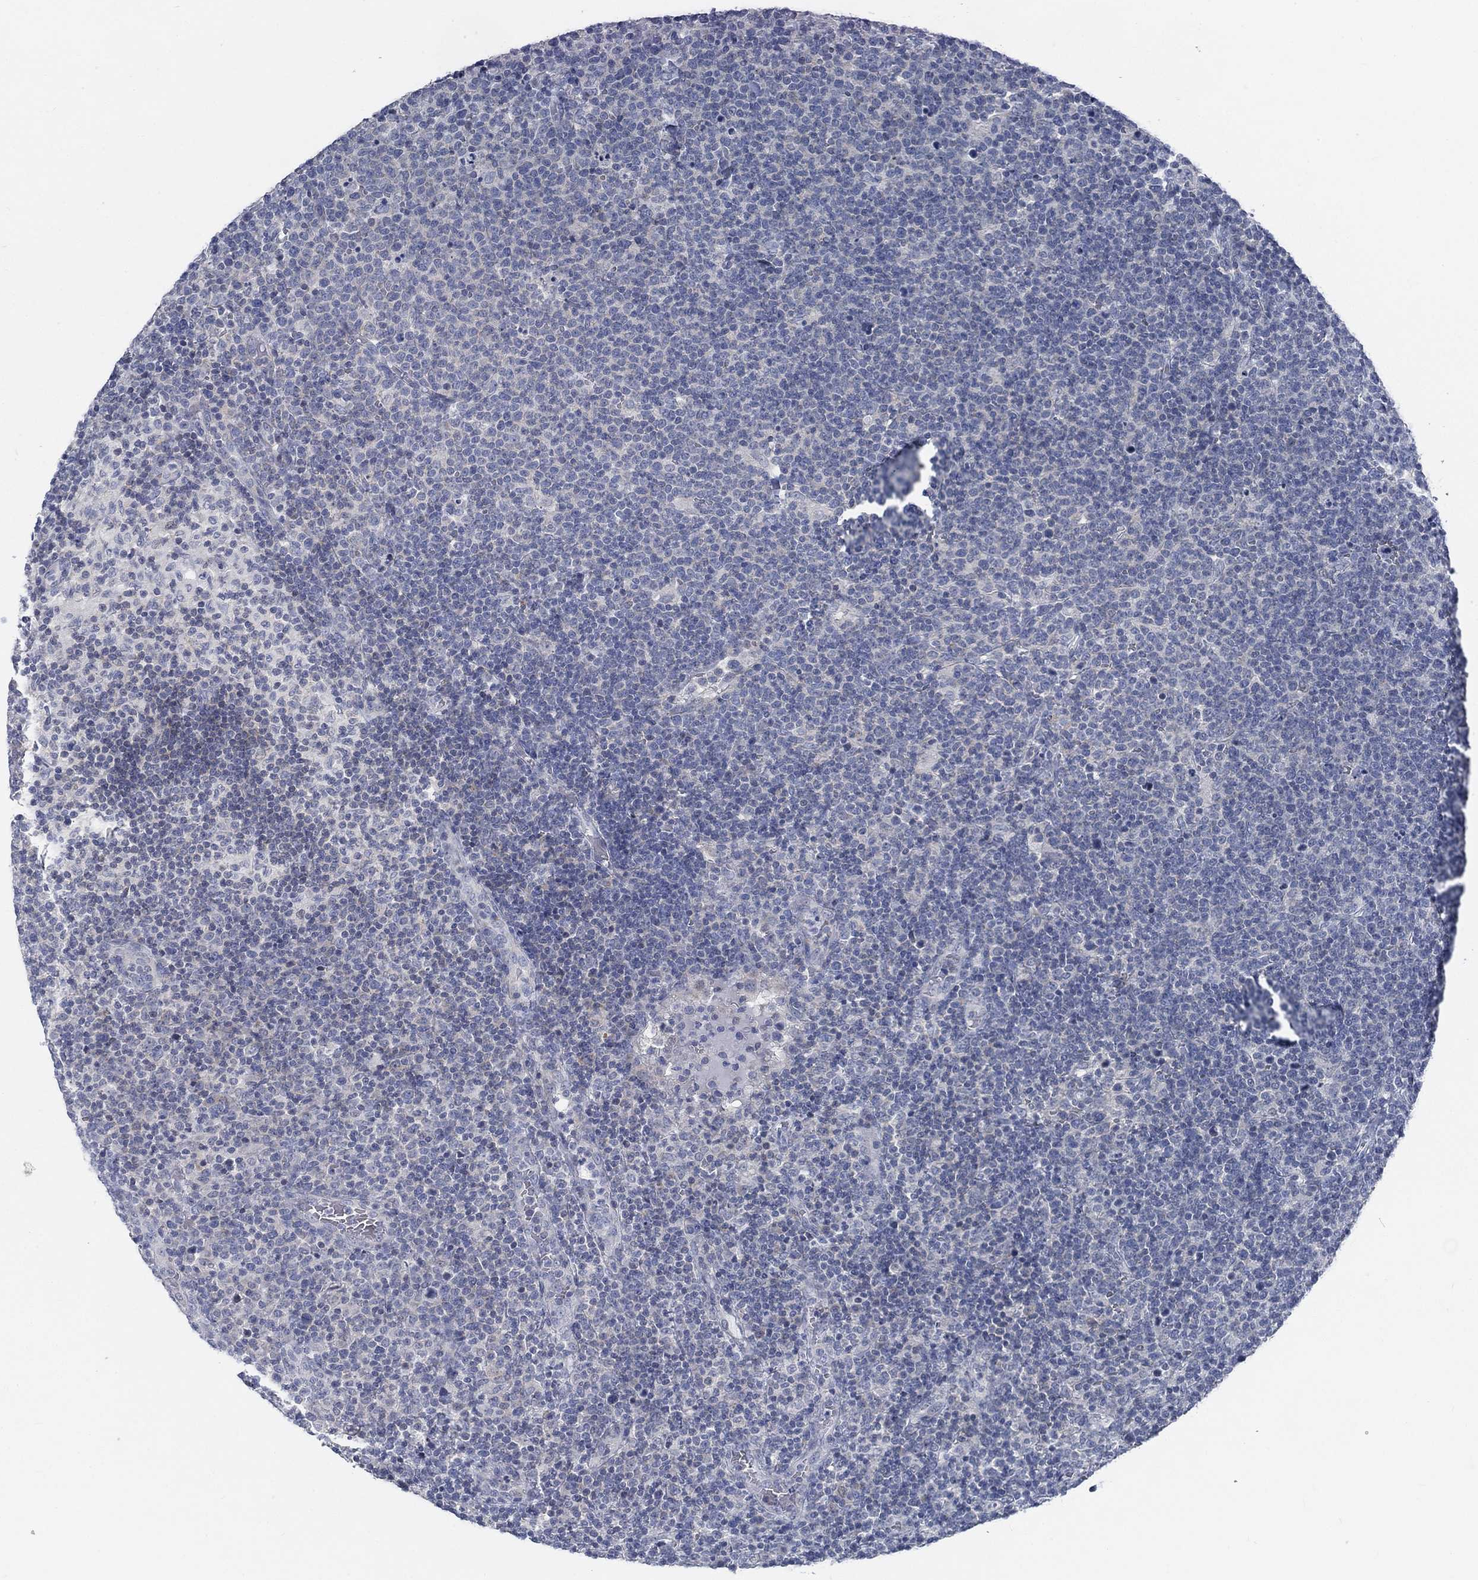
{"staining": {"intensity": "negative", "quantity": "none", "location": "none"}, "tissue": "lymphoma", "cell_type": "Tumor cells", "image_type": "cancer", "snomed": [{"axis": "morphology", "description": "Malignant lymphoma, non-Hodgkin's type, High grade"}, {"axis": "topography", "description": "Lymph node"}], "caption": "Immunohistochemistry of lymphoma shows no expression in tumor cells.", "gene": "ATP1A3", "patient": {"sex": "male", "age": 61}}